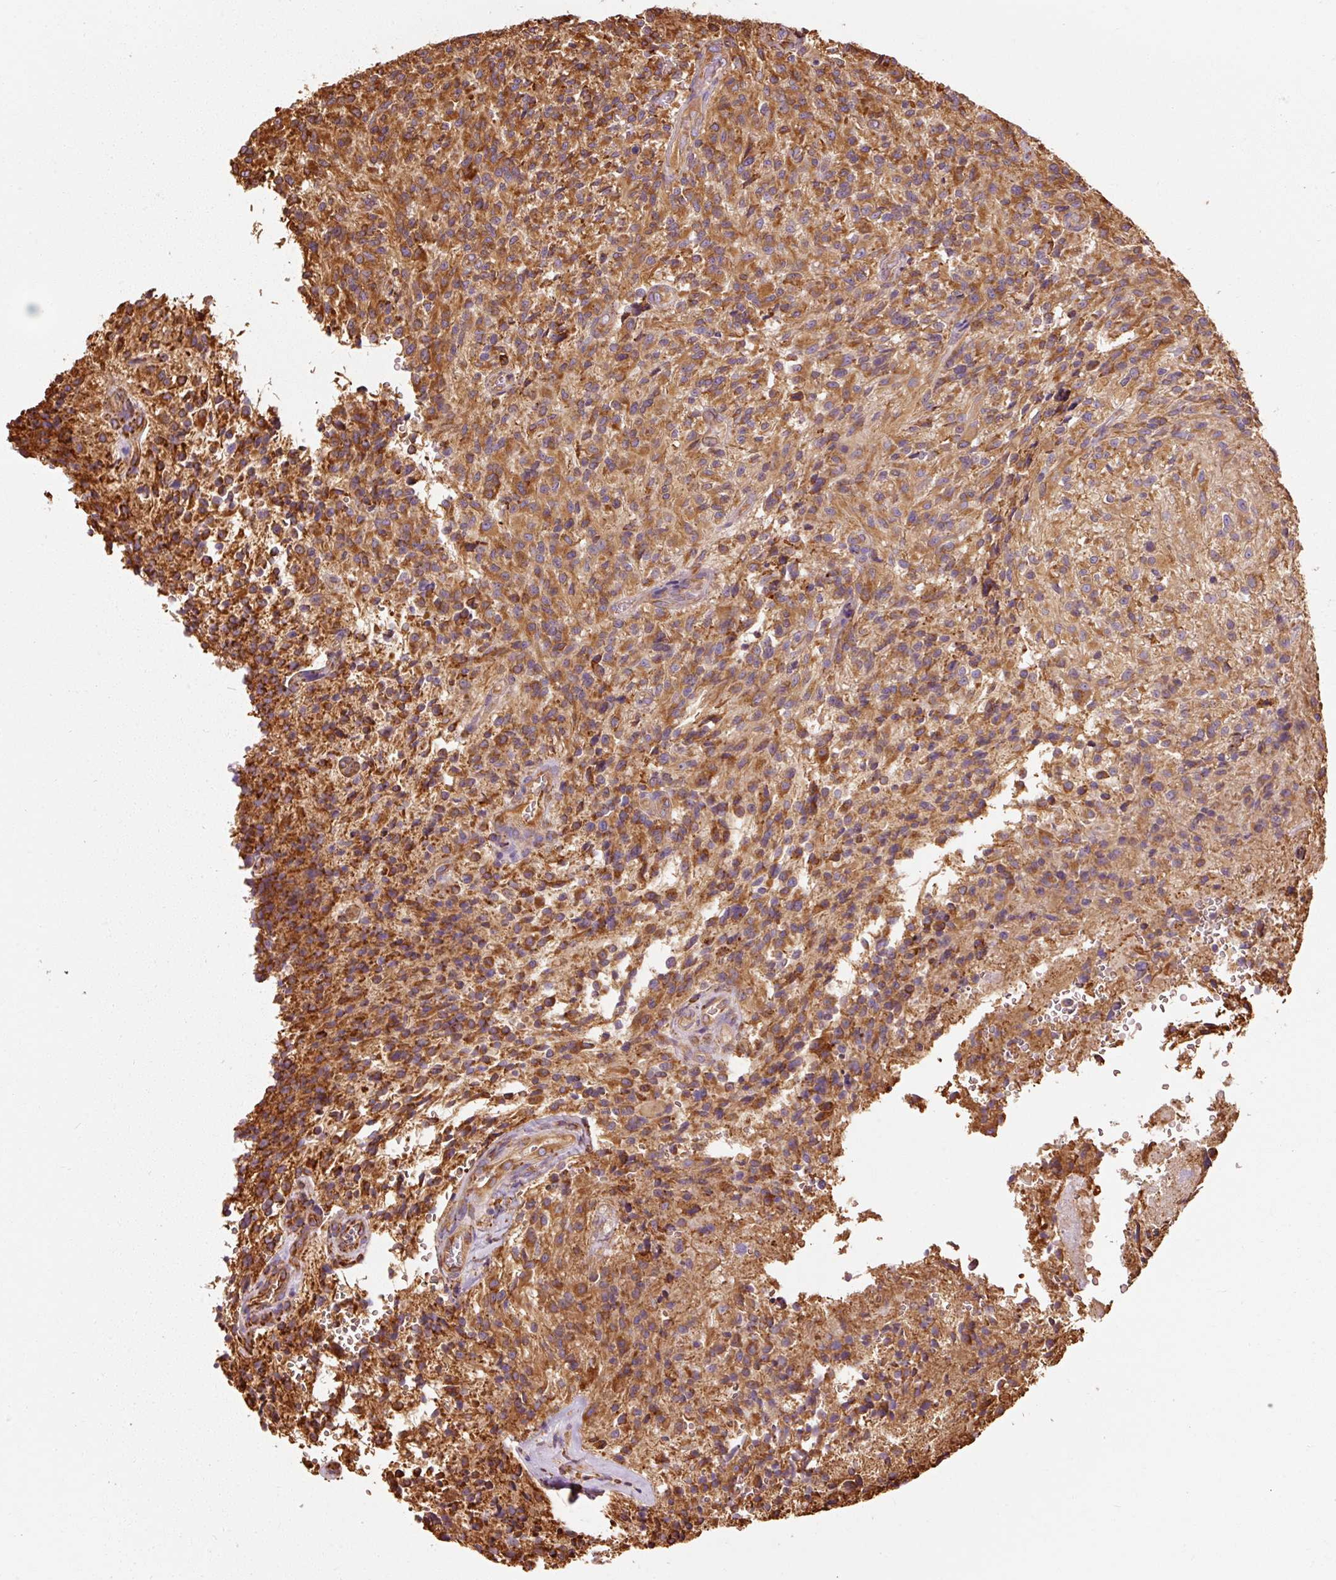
{"staining": {"intensity": "strong", "quantity": ">75%", "location": "cytoplasmic/membranous"}, "tissue": "glioma", "cell_type": "Tumor cells", "image_type": "cancer", "snomed": [{"axis": "morphology", "description": "Normal tissue, NOS"}, {"axis": "morphology", "description": "Glioma, malignant, High grade"}, {"axis": "topography", "description": "Cerebral cortex"}], "caption": "Protein staining of malignant high-grade glioma tissue exhibits strong cytoplasmic/membranous staining in approximately >75% of tumor cells.", "gene": "KLC1", "patient": {"sex": "male", "age": 56}}